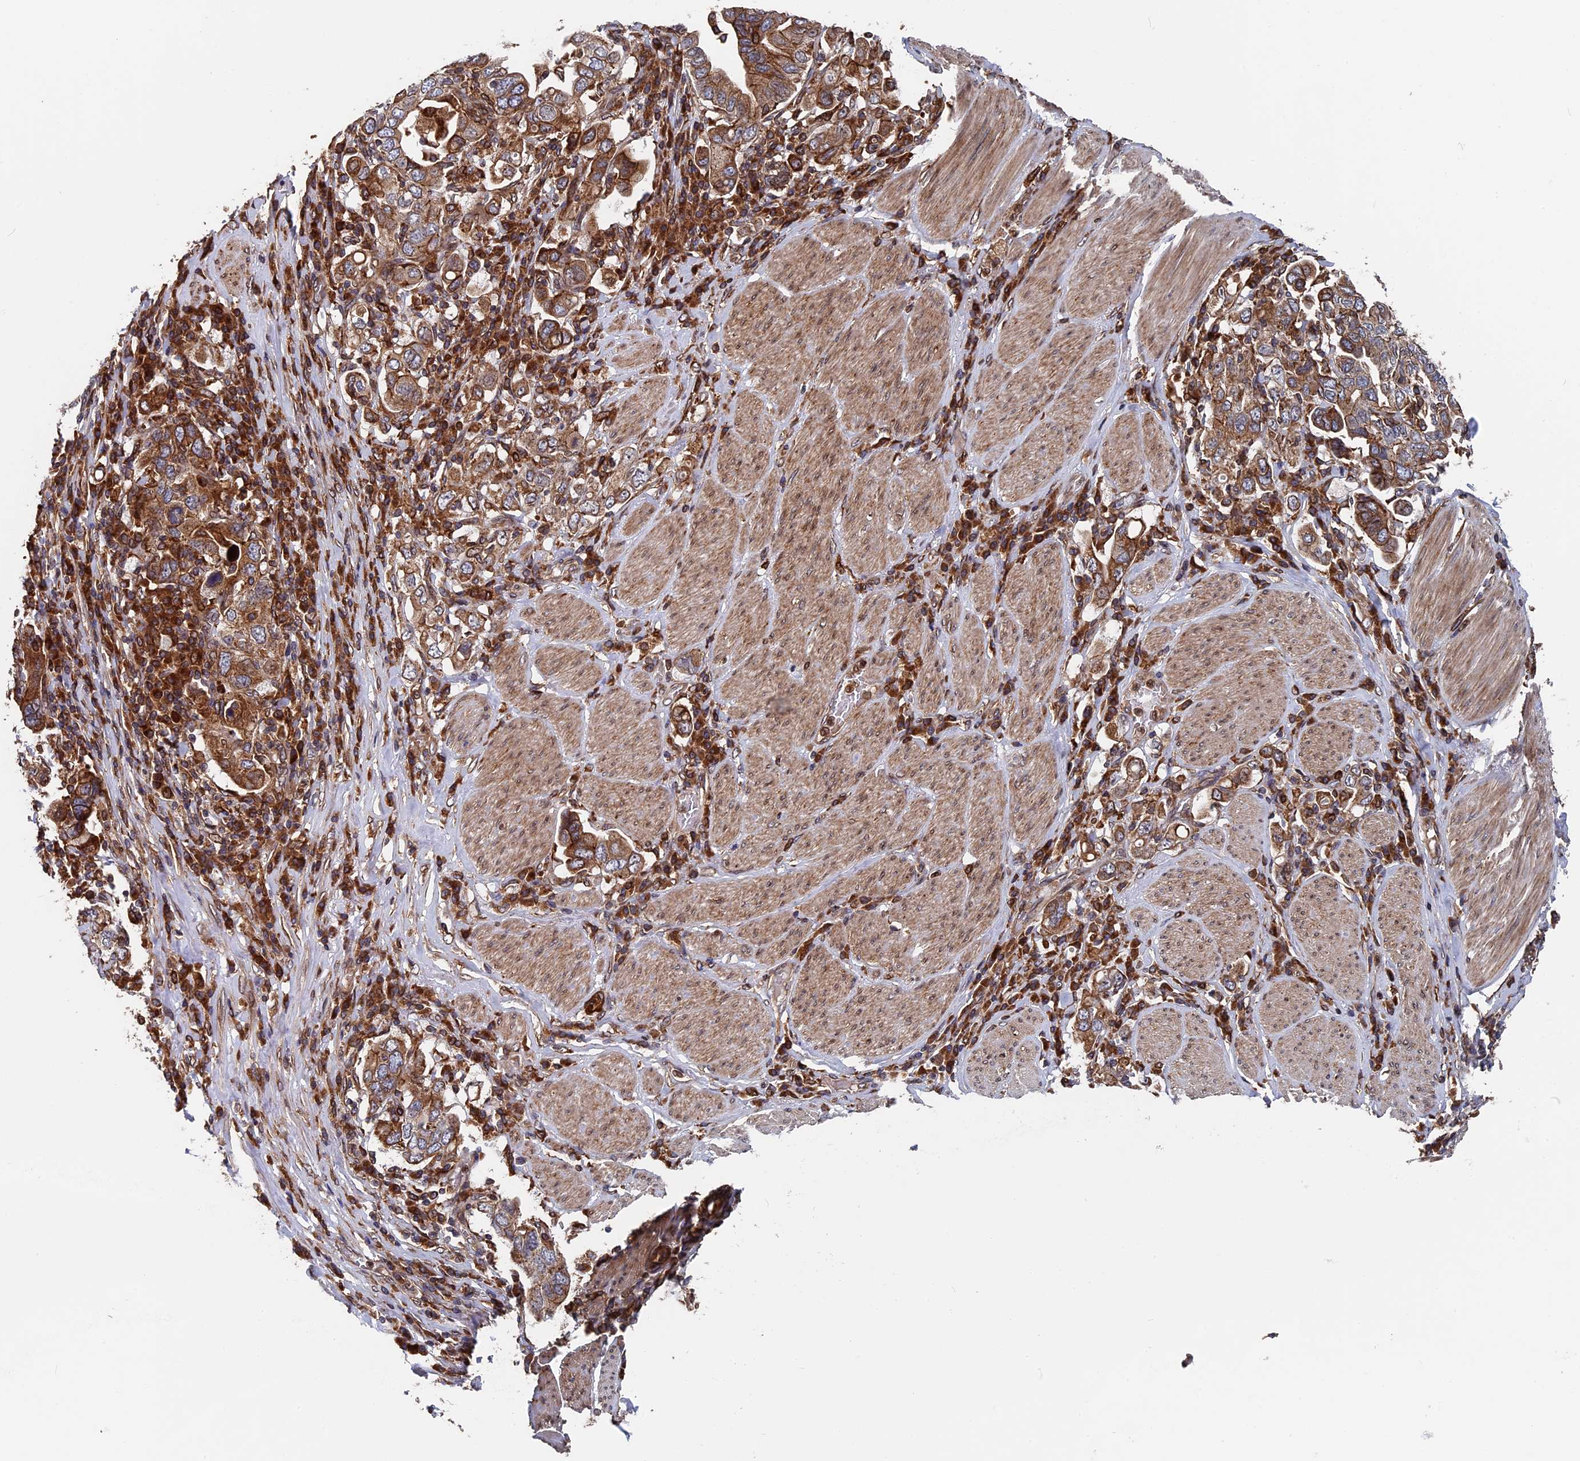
{"staining": {"intensity": "strong", "quantity": ">75%", "location": "cytoplasmic/membranous"}, "tissue": "stomach cancer", "cell_type": "Tumor cells", "image_type": "cancer", "snomed": [{"axis": "morphology", "description": "Adenocarcinoma, NOS"}, {"axis": "topography", "description": "Stomach, upper"}], "caption": "Immunohistochemical staining of adenocarcinoma (stomach) shows high levels of strong cytoplasmic/membranous staining in approximately >75% of tumor cells. Nuclei are stained in blue.", "gene": "RPUSD1", "patient": {"sex": "male", "age": 62}}